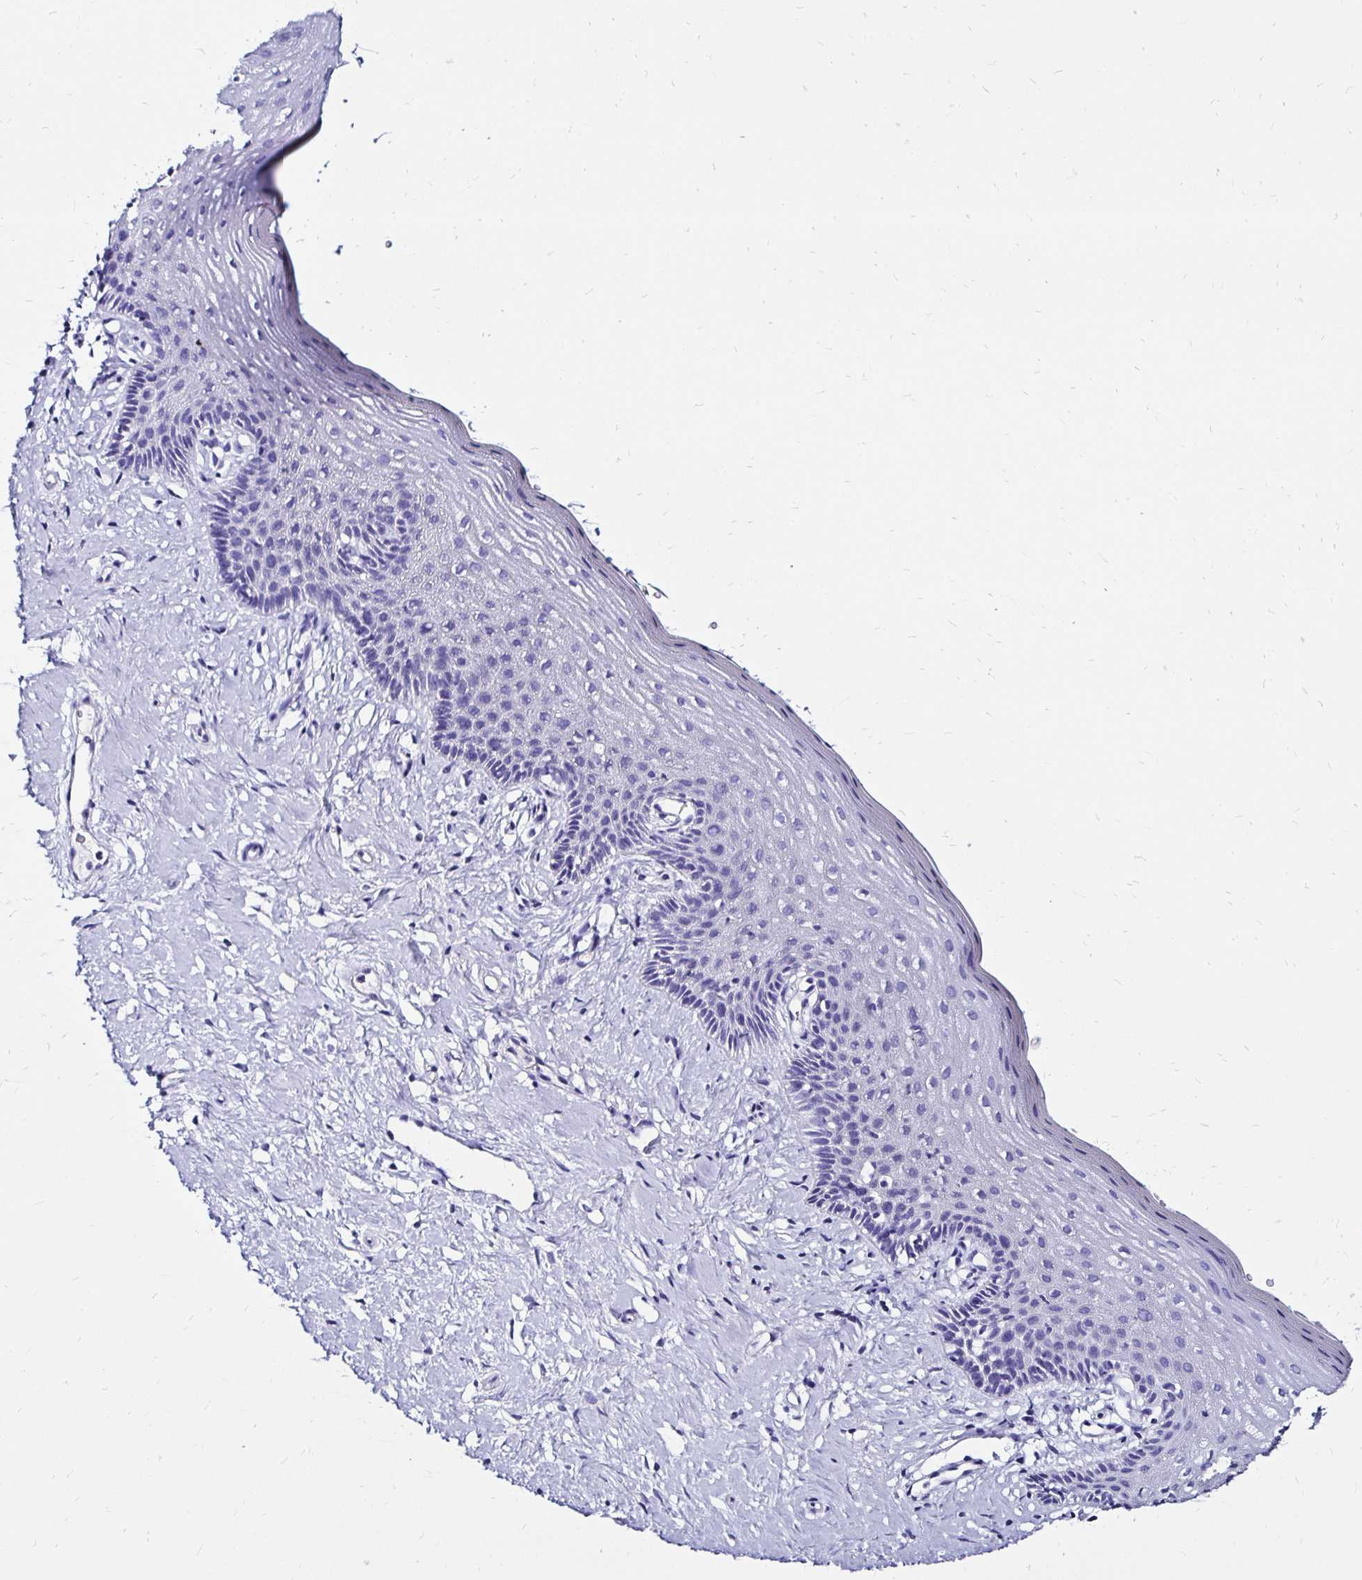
{"staining": {"intensity": "negative", "quantity": "none", "location": "none"}, "tissue": "vagina", "cell_type": "Squamous epithelial cells", "image_type": "normal", "snomed": [{"axis": "morphology", "description": "Normal tissue, NOS"}, {"axis": "topography", "description": "Vagina"}], "caption": "Immunohistochemistry (IHC) photomicrograph of unremarkable human vagina stained for a protein (brown), which exhibits no staining in squamous epithelial cells. (DAB IHC, high magnification).", "gene": "KCNT1", "patient": {"sex": "female", "age": 42}}